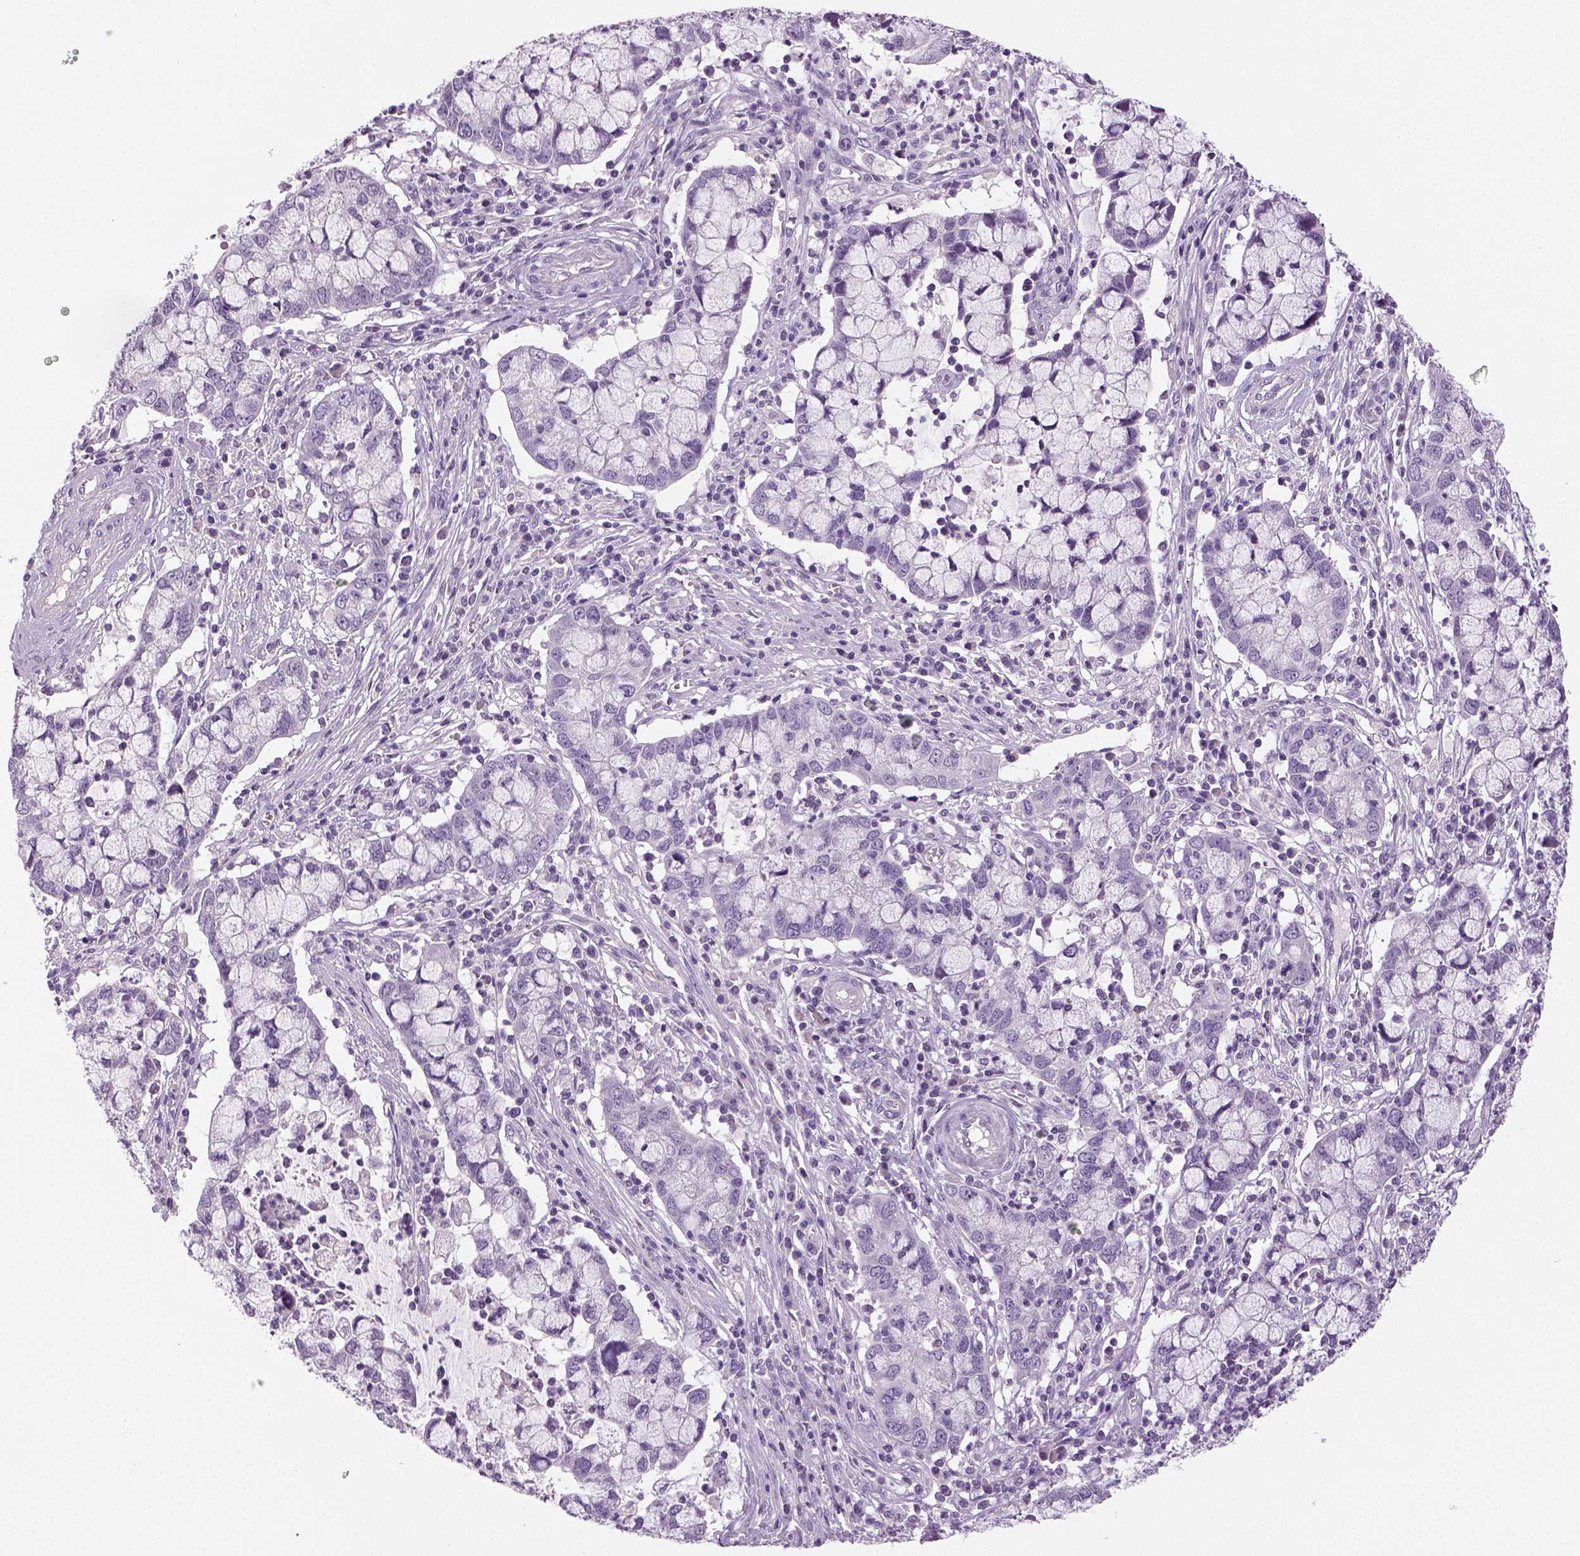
{"staining": {"intensity": "negative", "quantity": "none", "location": "none"}, "tissue": "cervical cancer", "cell_type": "Tumor cells", "image_type": "cancer", "snomed": [{"axis": "morphology", "description": "Adenocarcinoma, NOS"}, {"axis": "topography", "description": "Cervix"}], "caption": "Micrograph shows no protein staining in tumor cells of cervical cancer (adenocarcinoma) tissue.", "gene": "TSPAN7", "patient": {"sex": "female", "age": 40}}